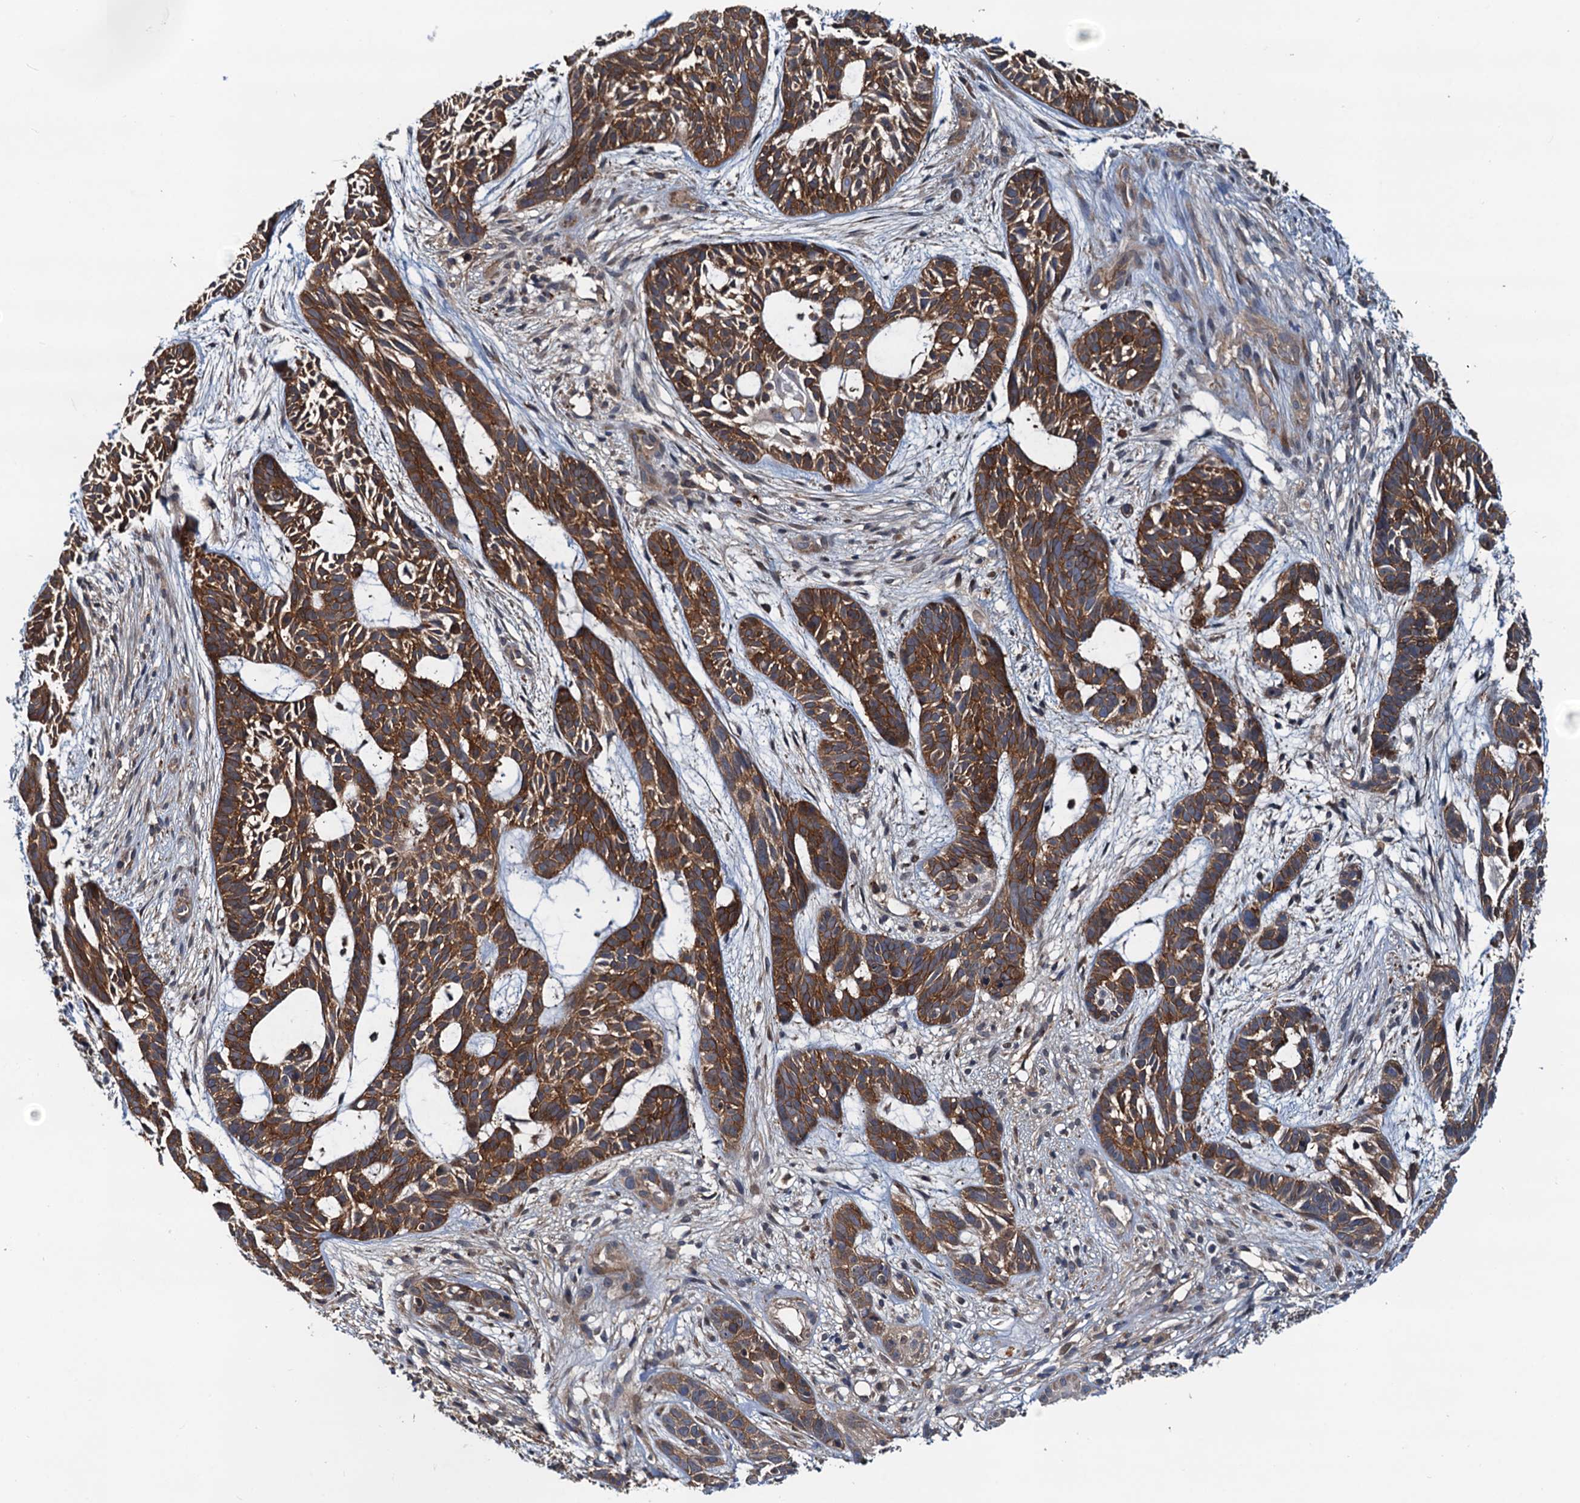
{"staining": {"intensity": "strong", "quantity": ">75%", "location": "cytoplasmic/membranous"}, "tissue": "skin cancer", "cell_type": "Tumor cells", "image_type": "cancer", "snomed": [{"axis": "morphology", "description": "Basal cell carcinoma"}, {"axis": "topography", "description": "Skin"}], "caption": "A high amount of strong cytoplasmic/membranous positivity is appreciated in approximately >75% of tumor cells in skin cancer (basal cell carcinoma) tissue.", "gene": "EFL1", "patient": {"sex": "male", "age": 89}}